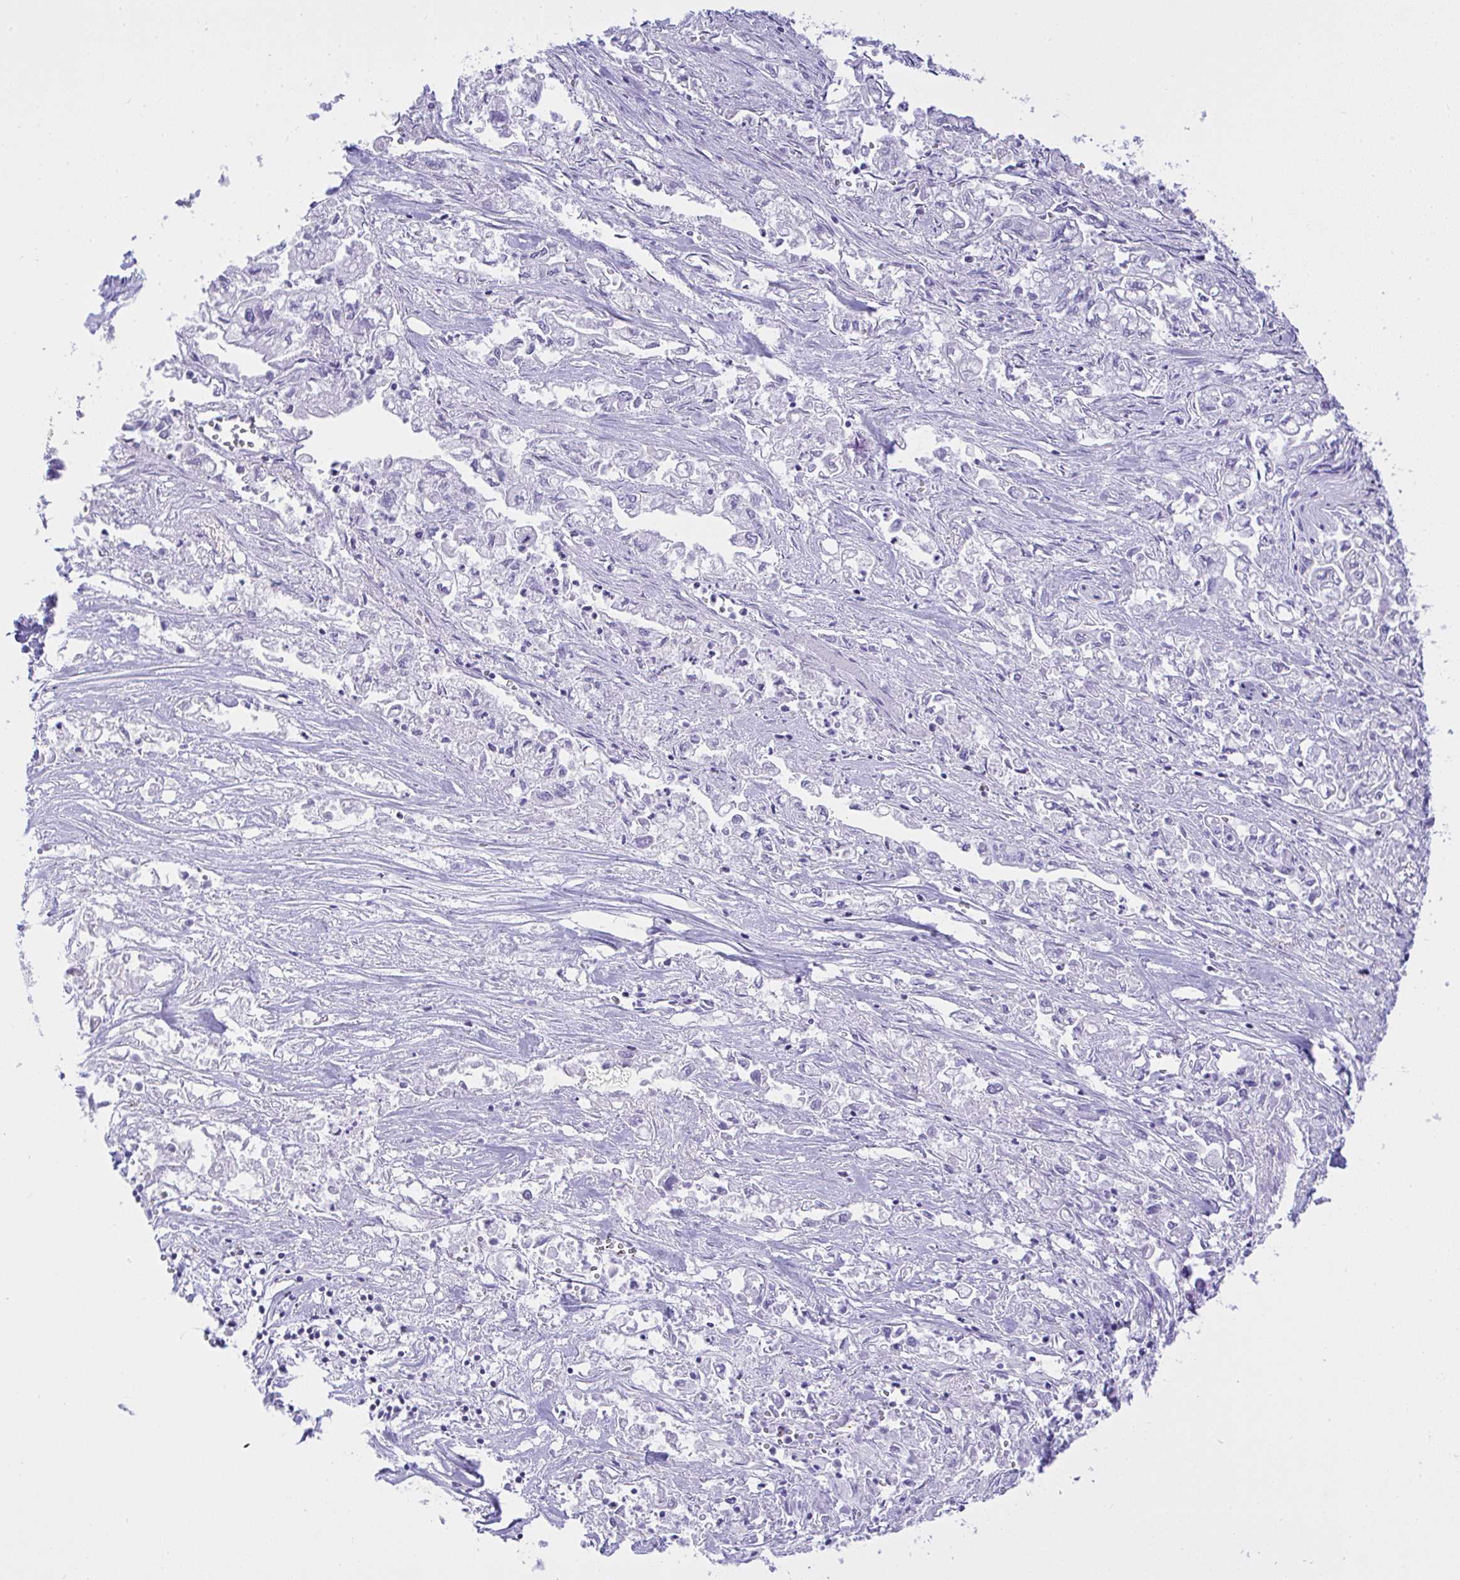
{"staining": {"intensity": "negative", "quantity": "none", "location": "none"}, "tissue": "pancreatic cancer", "cell_type": "Tumor cells", "image_type": "cancer", "snomed": [{"axis": "morphology", "description": "Adenocarcinoma, NOS"}, {"axis": "topography", "description": "Pancreas"}], "caption": "Pancreatic adenocarcinoma stained for a protein using immunohistochemistry exhibits no positivity tumor cells.", "gene": "AKR1D1", "patient": {"sex": "male", "age": 72}}